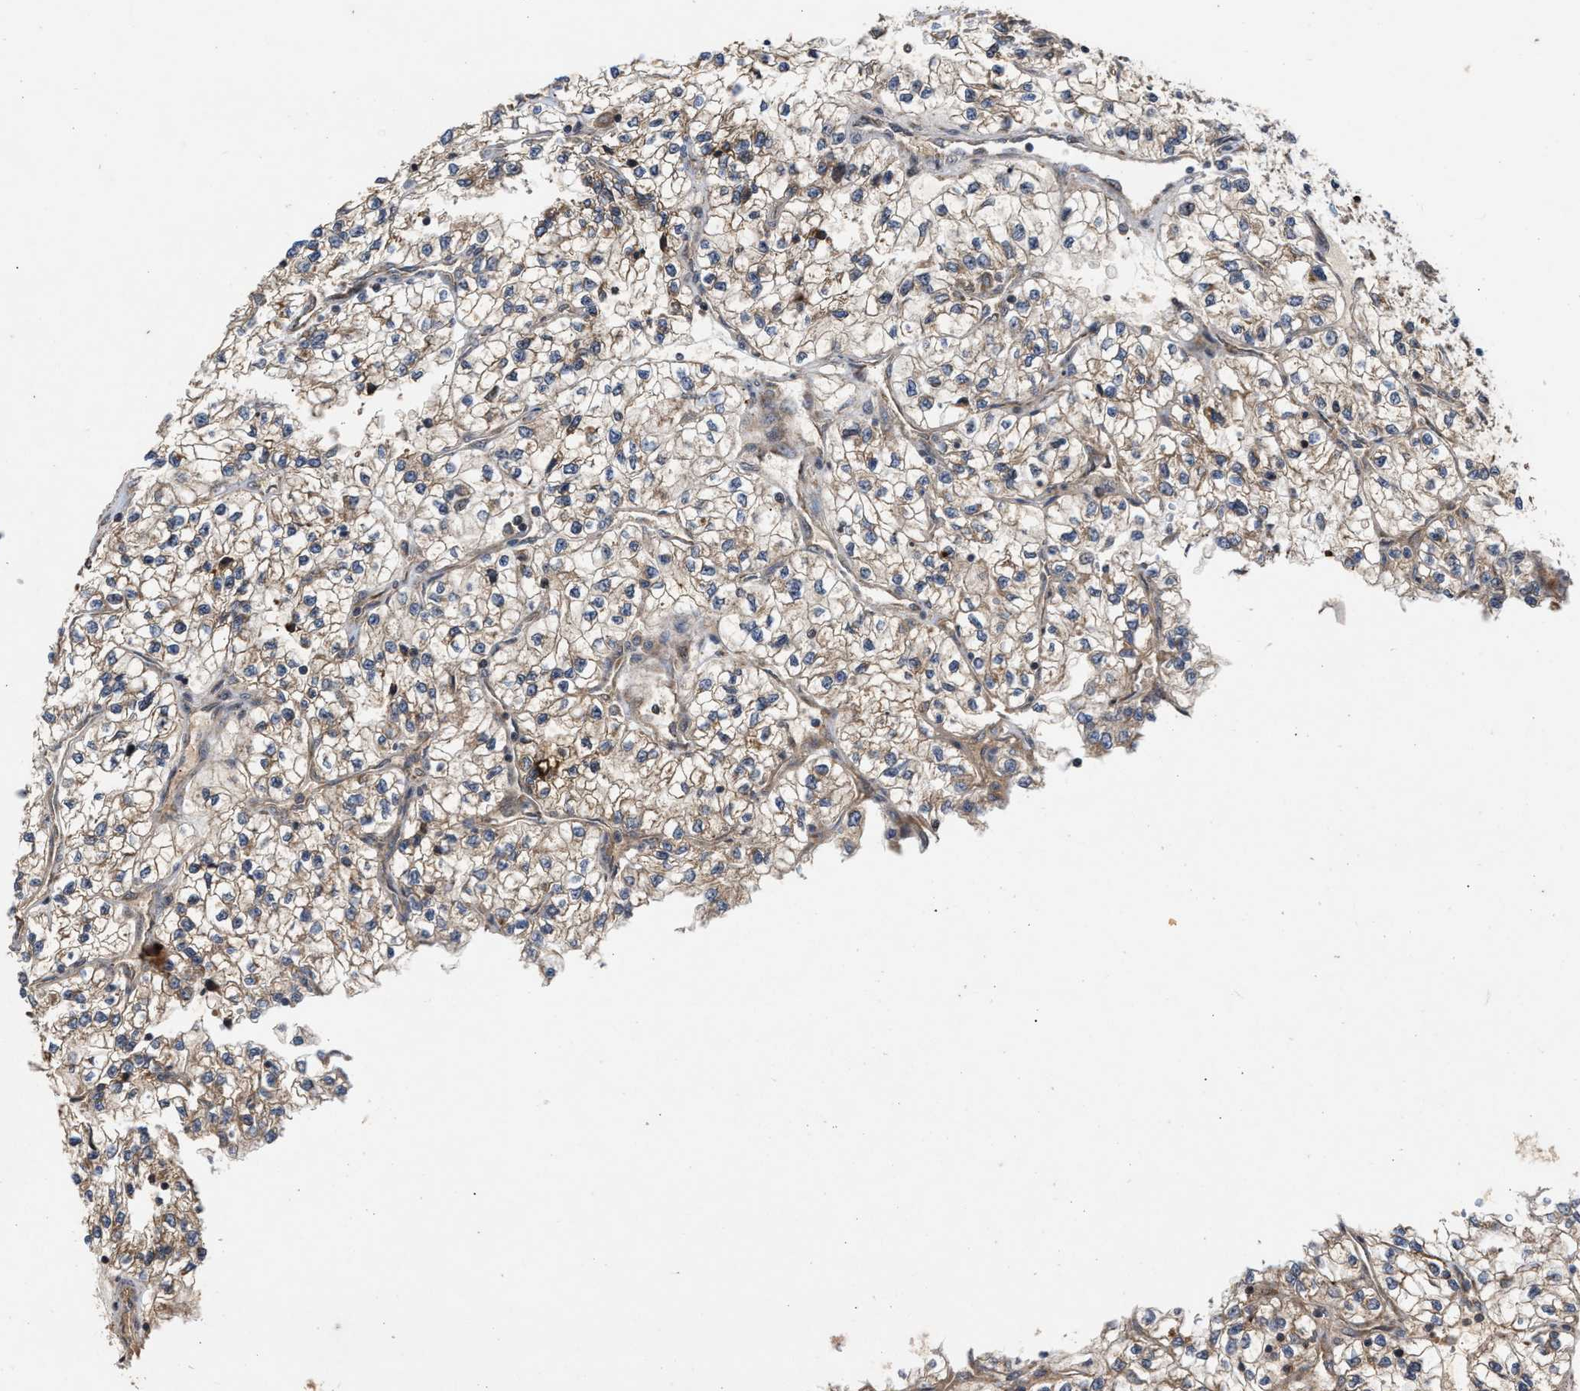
{"staining": {"intensity": "weak", "quantity": ">75%", "location": "cytoplasmic/membranous"}, "tissue": "renal cancer", "cell_type": "Tumor cells", "image_type": "cancer", "snomed": [{"axis": "morphology", "description": "Adenocarcinoma, NOS"}, {"axis": "topography", "description": "Kidney"}], "caption": "Human renal cancer stained for a protein (brown) demonstrates weak cytoplasmic/membranous positive staining in approximately >75% of tumor cells.", "gene": "CFLAR", "patient": {"sex": "female", "age": 57}}